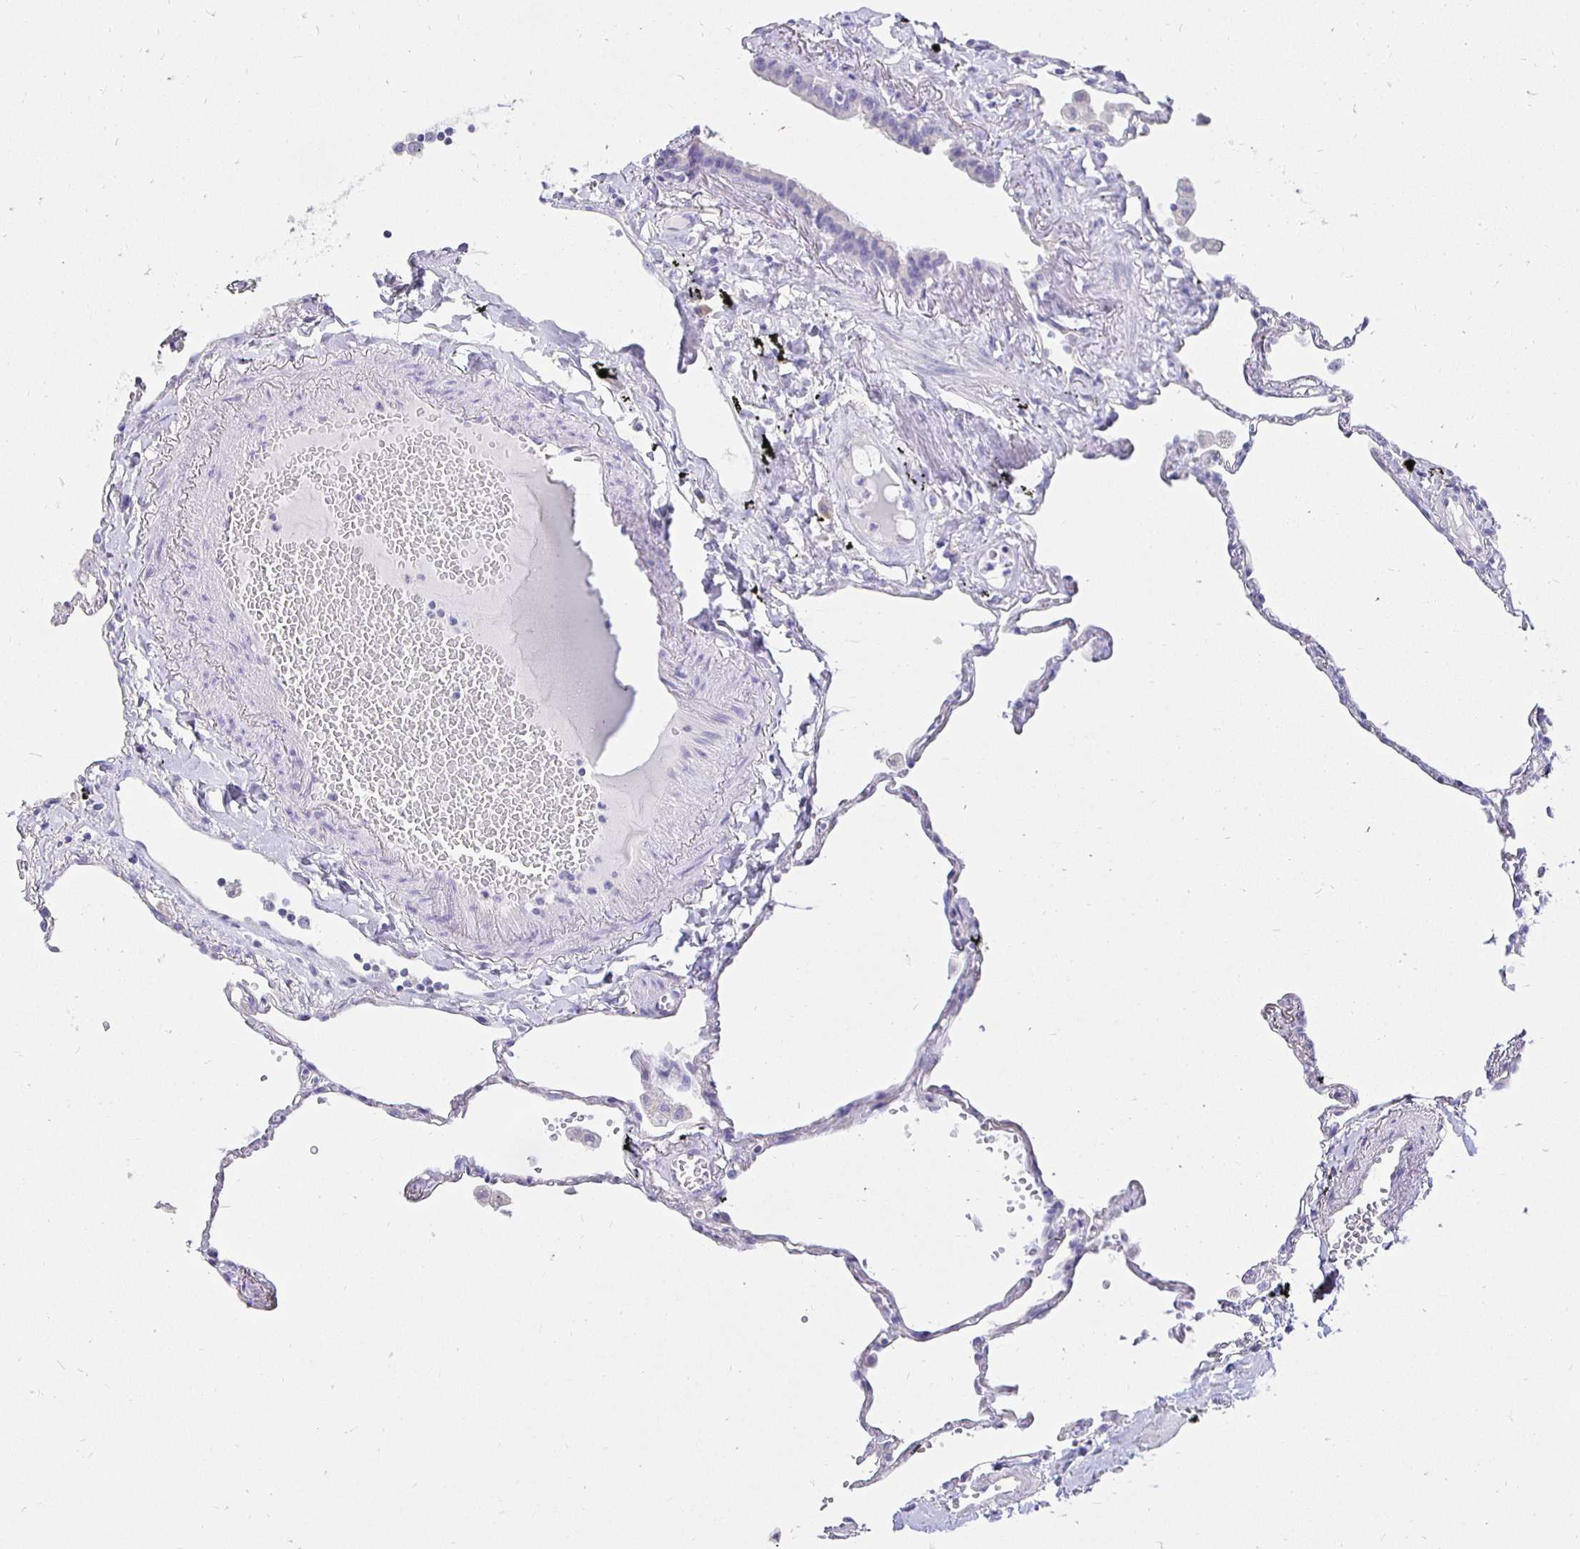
{"staining": {"intensity": "negative", "quantity": "none", "location": "none"}, "tissue": "lung", "cell_type": "Alveolar cells", "image_type": "normal", "snomed": [{"axis": "morphology", "description": "Normal tissue, NOS"}, {"axis": "topography", "description": "Lung"}], "caption": "Immunohistochemistry (IHC) of benign human lung displays no staining in alveolar cells. Nuclei are stained in blue.", "gene": "UMOD", "patient": {"sex": "female", "age": 67}}